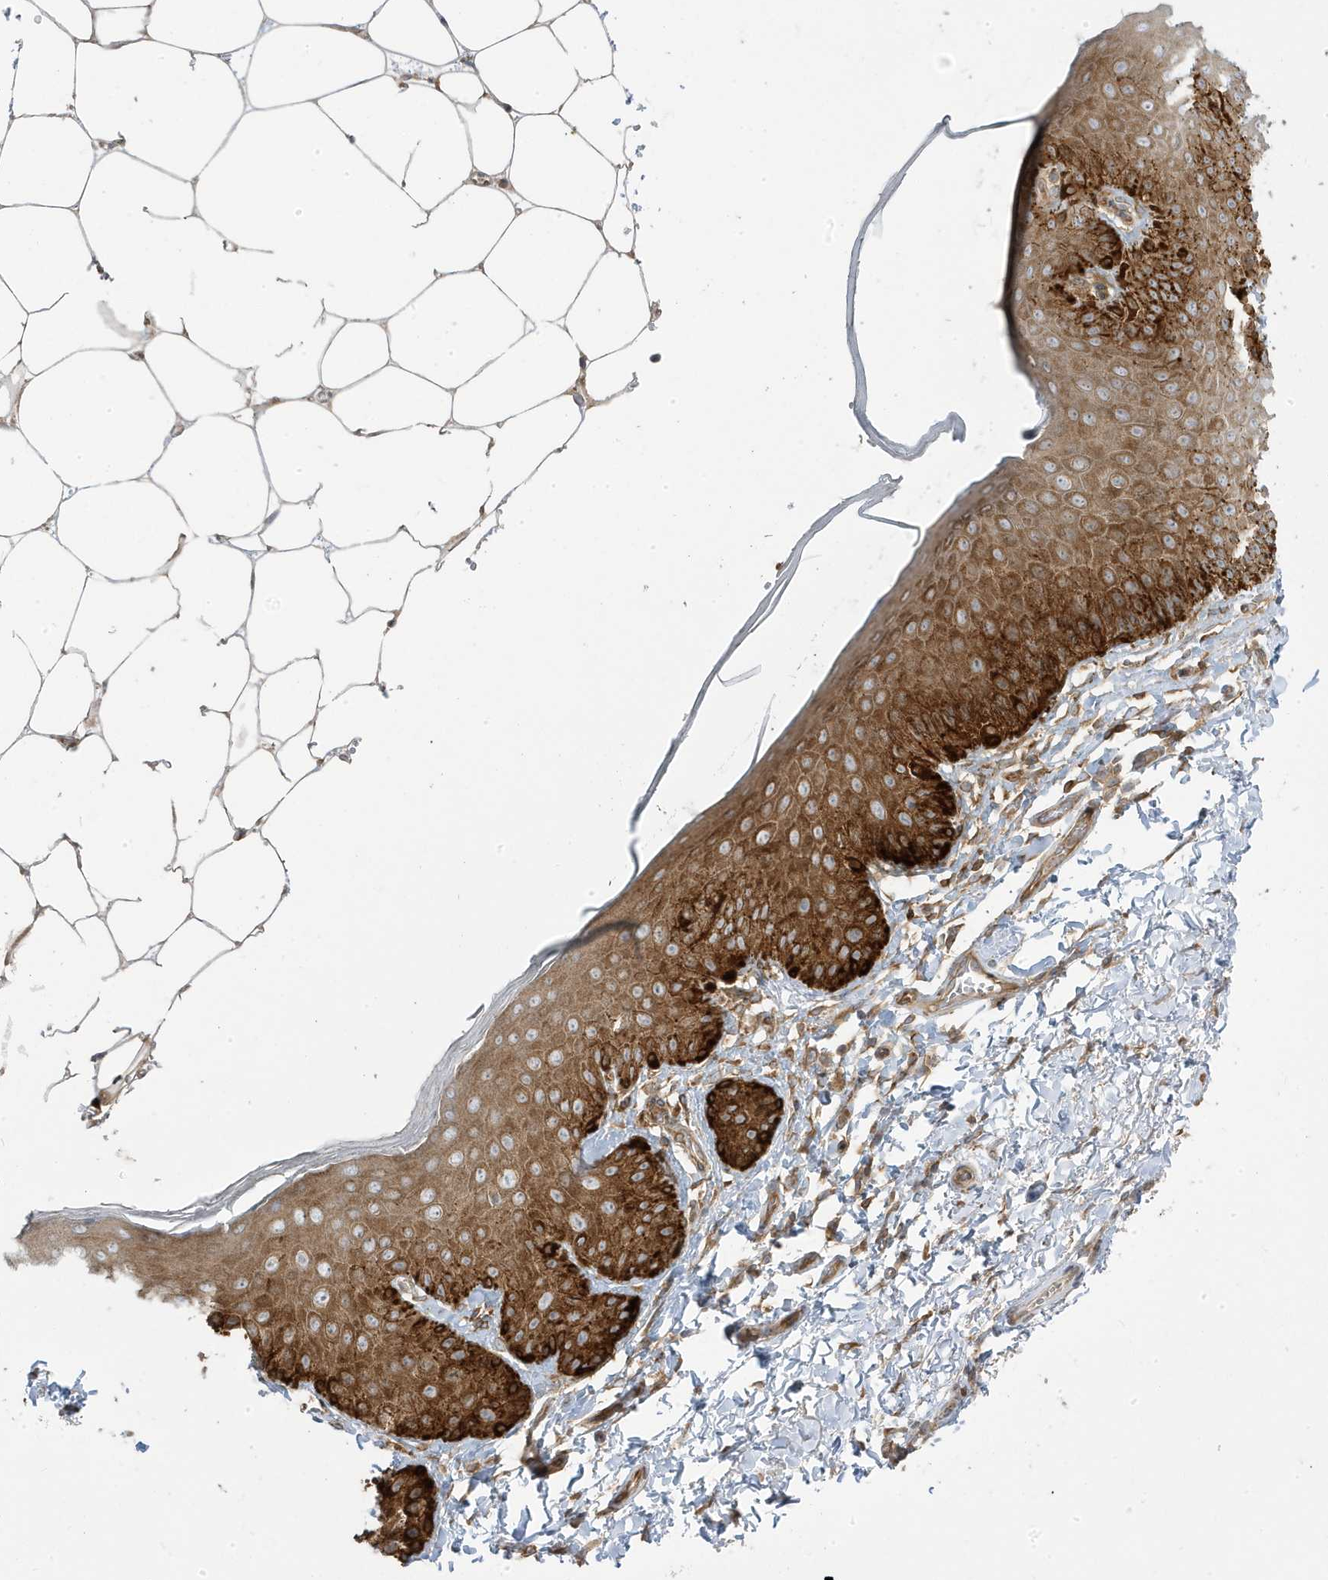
{"staining": {"intensity": "moderate", "quantity": ">75%", "location": "cytoplasmic/membranous"}, "tissue": "skin", "cell_type": "Epidermal cells", "image_type": "normal", "snomed": [{"axis": "morphology", "description": "Normal tissue, NOS"}, {"axis": "topography", "description": "Anal"}], "caption": "This photomicrograph demonstrates immunohistochemistry (IHC) staining of benign skin, with medium moderate cytoplasmic/membranous positivity in approximately >75% of epidermal cells.", "gene": "STAM", "patient": {"sex": "male", "age": 44}}